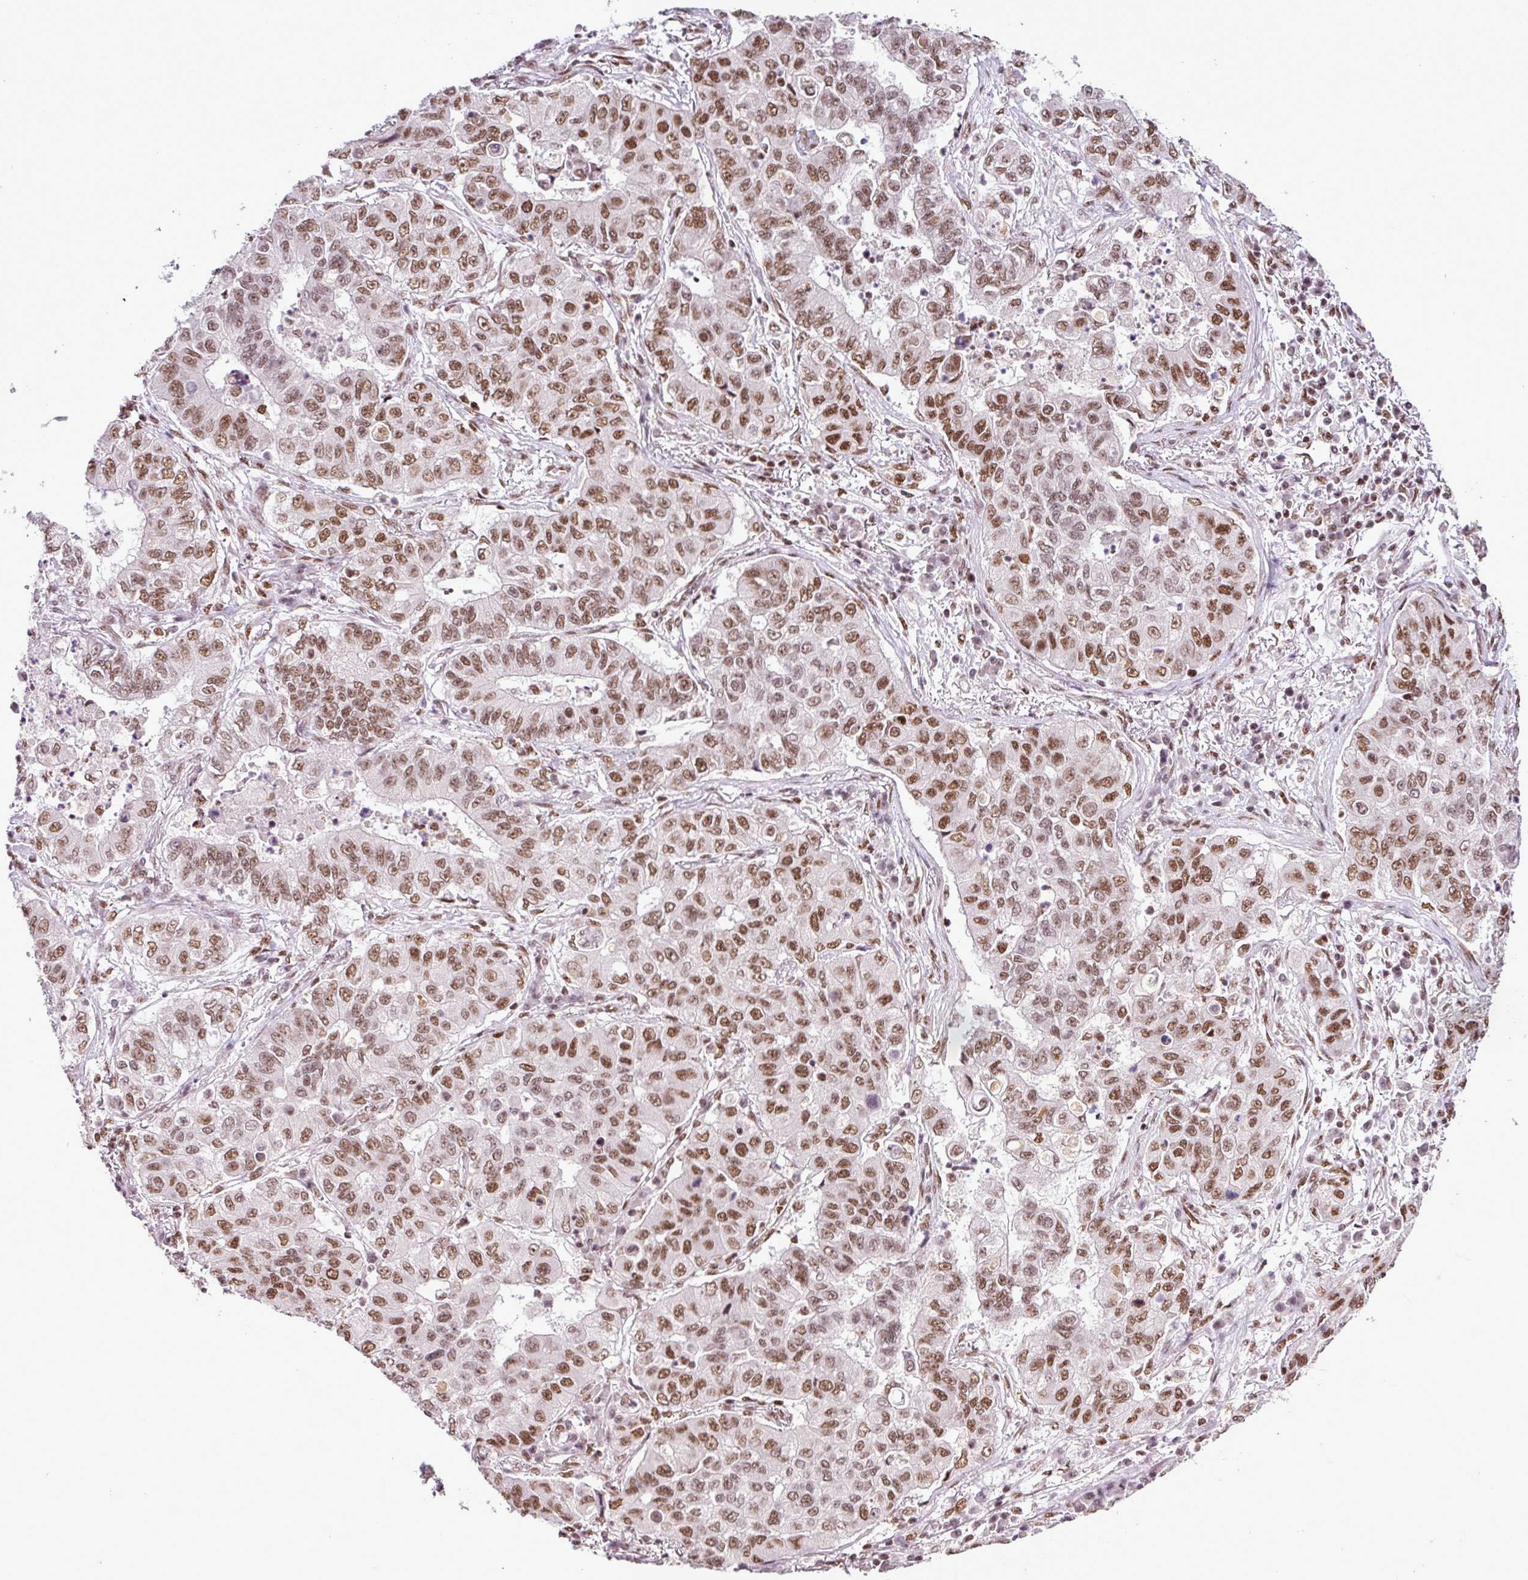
{"staining": {"intensity": "moderate", "quantity": ">75%", "location": "nuclear"}, "tissue": "lung cancer", "cell_type": "Tumor cells", "image_type": "cancer", "snomed": [{"axis": "morphology", "description": "Squamous cell carcinoma, NOS"}, {"axis": "topography", "description": "Lung"}], "caption": "This image exhibits lung cancer stained with IHC to label a protein in brown. The nuclear of tumor cells show moderate positivity for the protein. Nuclei are counter-stained blue.", "gene": "PGAP4", "patient": {"sex": "male", "age": 74}}